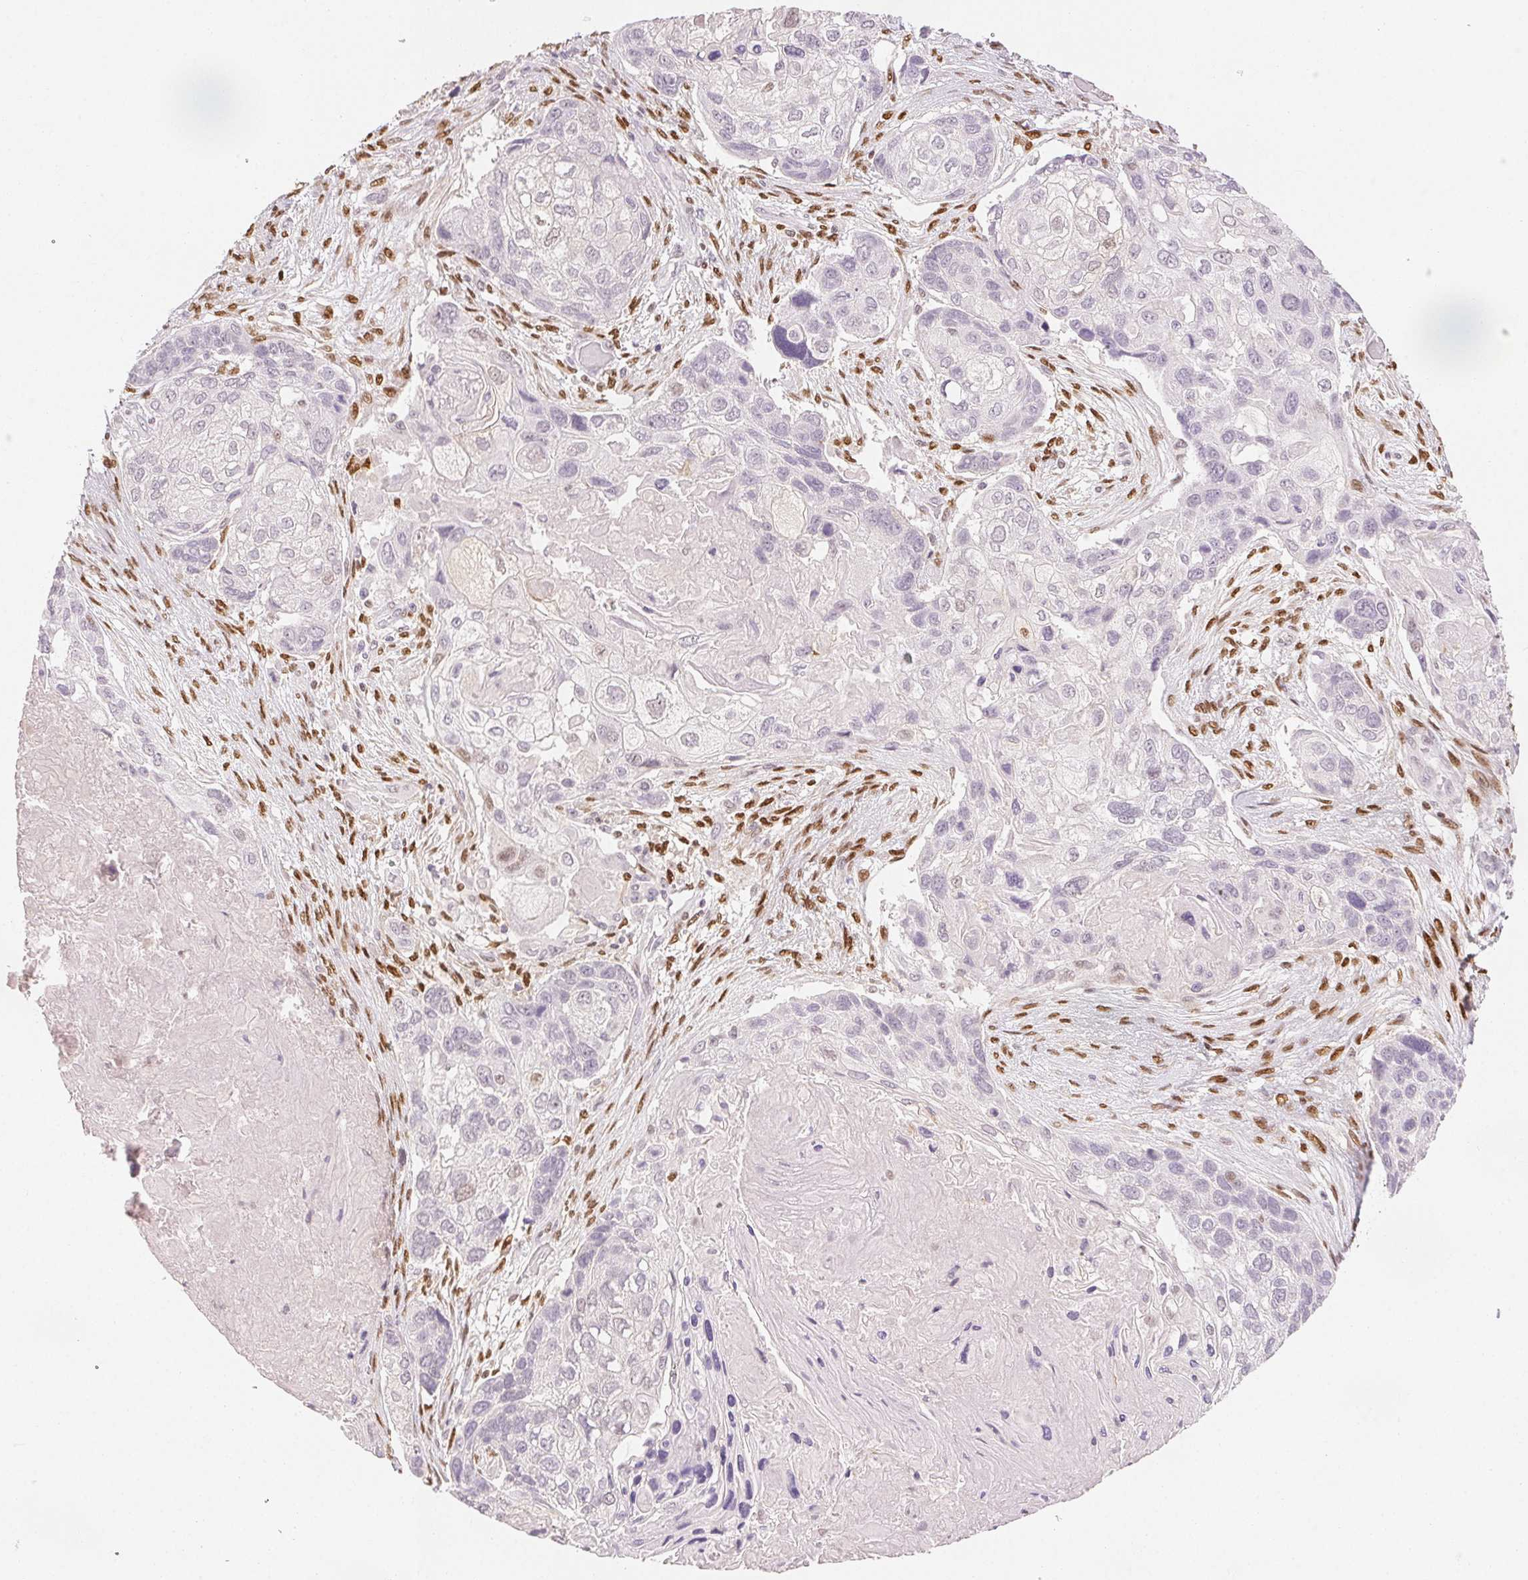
{"staining": {"intensity": "negative", "quantity": "none", "location": "none"}, "tissue": "lung cancer", "cell_type": "Tumor cells", "image_type": "cancer", "snomed": [{"axis": "morphology", "description": "Squamous cell carcinoma, NOS"}, {"axis": "topography", "description": "Lung"}], "caption": "This is a image of IHC staining of lung cancer (squamous cell carcinoma), which shows no positivity in tumor cells.", "gene": "RUNX2", "patient": {"sex": "male", "age": 69}}